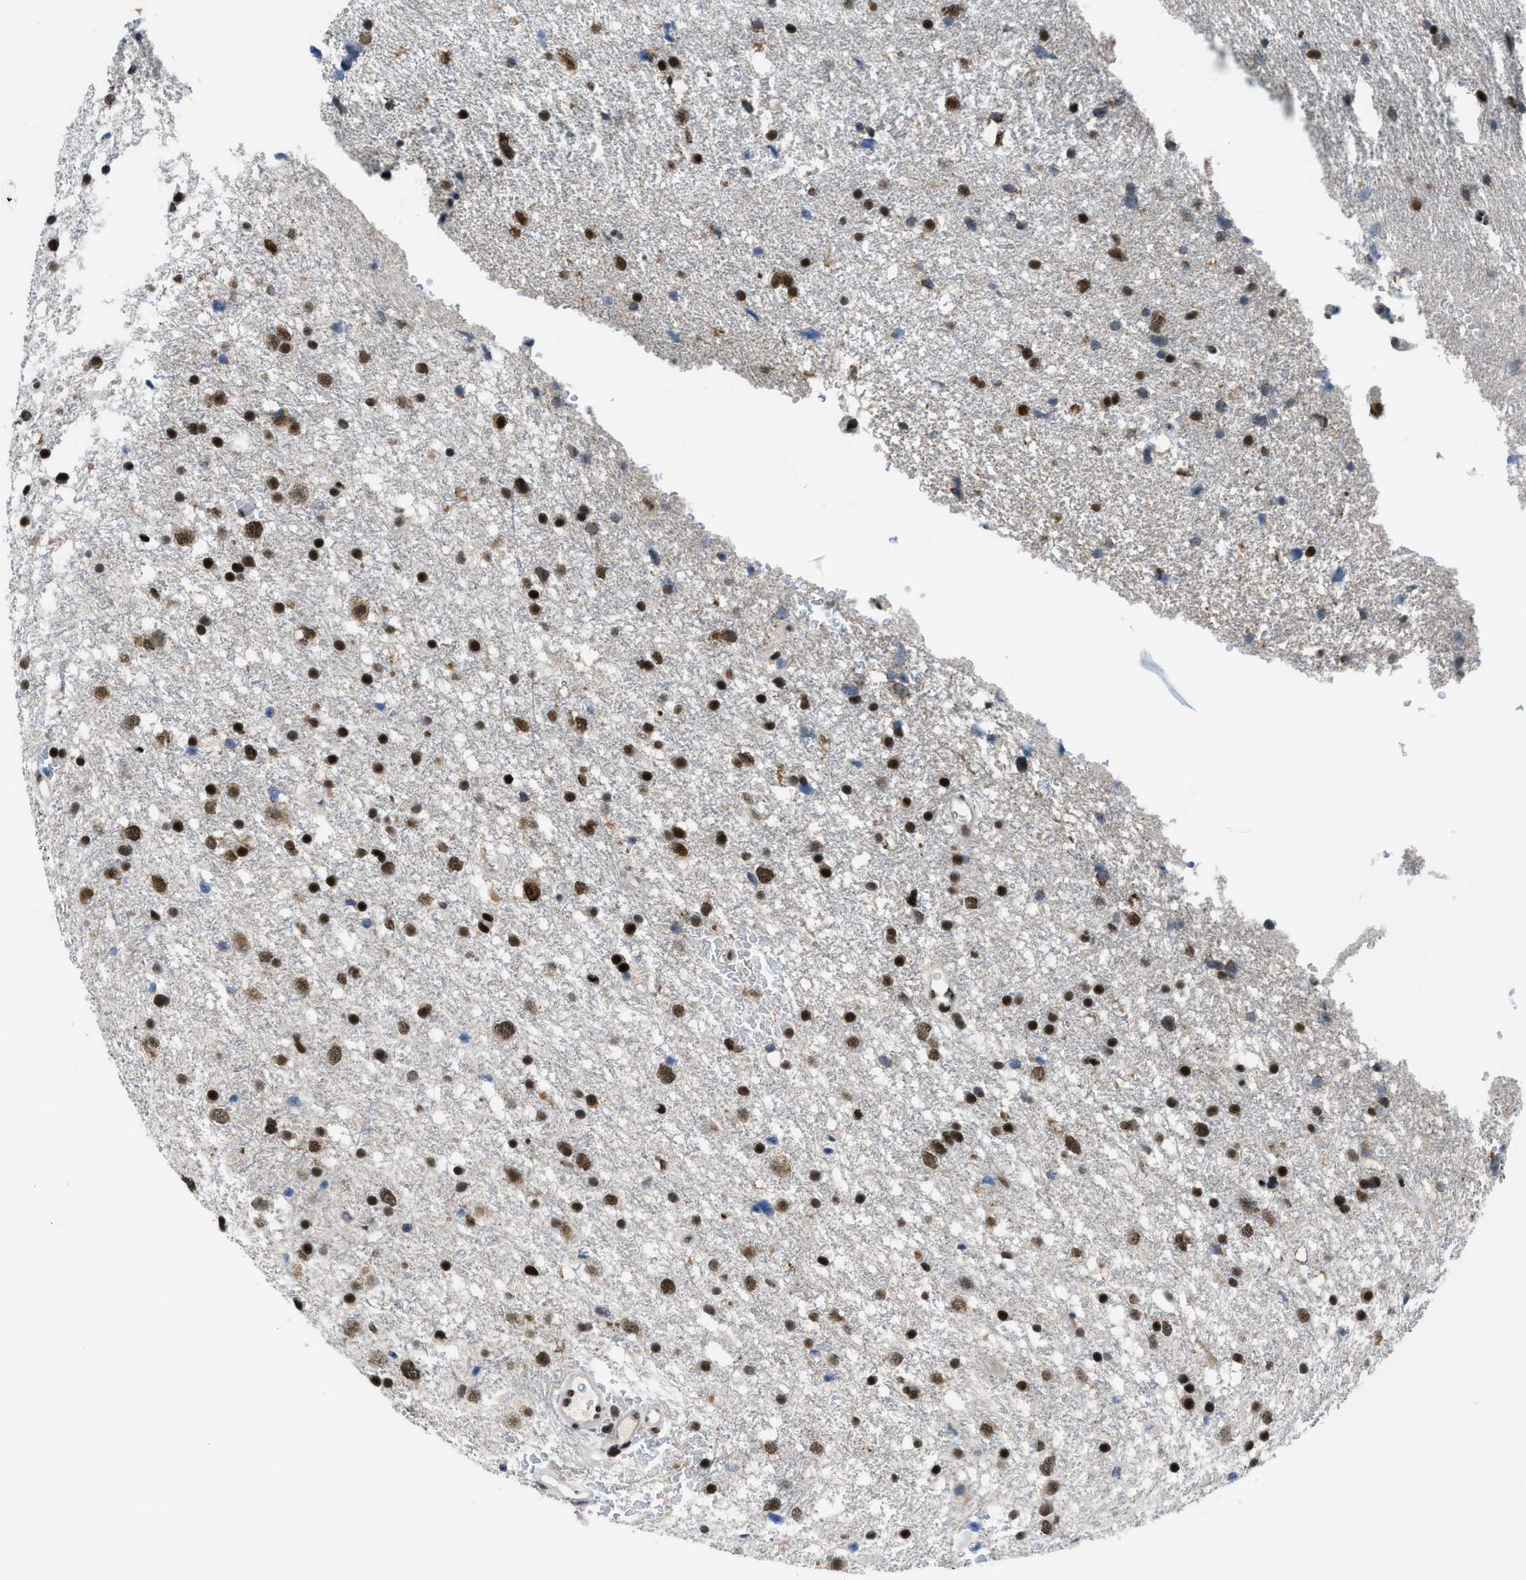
{"staining": {"intensity": "strong", "quantity": ">75%", "location": "nuclear"}, "tissue": "glioma", "cell_type": "Tumor cells", "image_type": "cancer", "snomed": [{"axis": "morphology", "description": "Glioma, malignant, Low grade"}, {"axis": "topography", "description": "Brain"}], "caption": "Human malignant glioma (low-grade) stained with a brown dye shows strong nuclear positive positivity in about >75% of tumor cells.", "gene": "GATAD2B", "patient": {"sex": "female", "age": 37}}